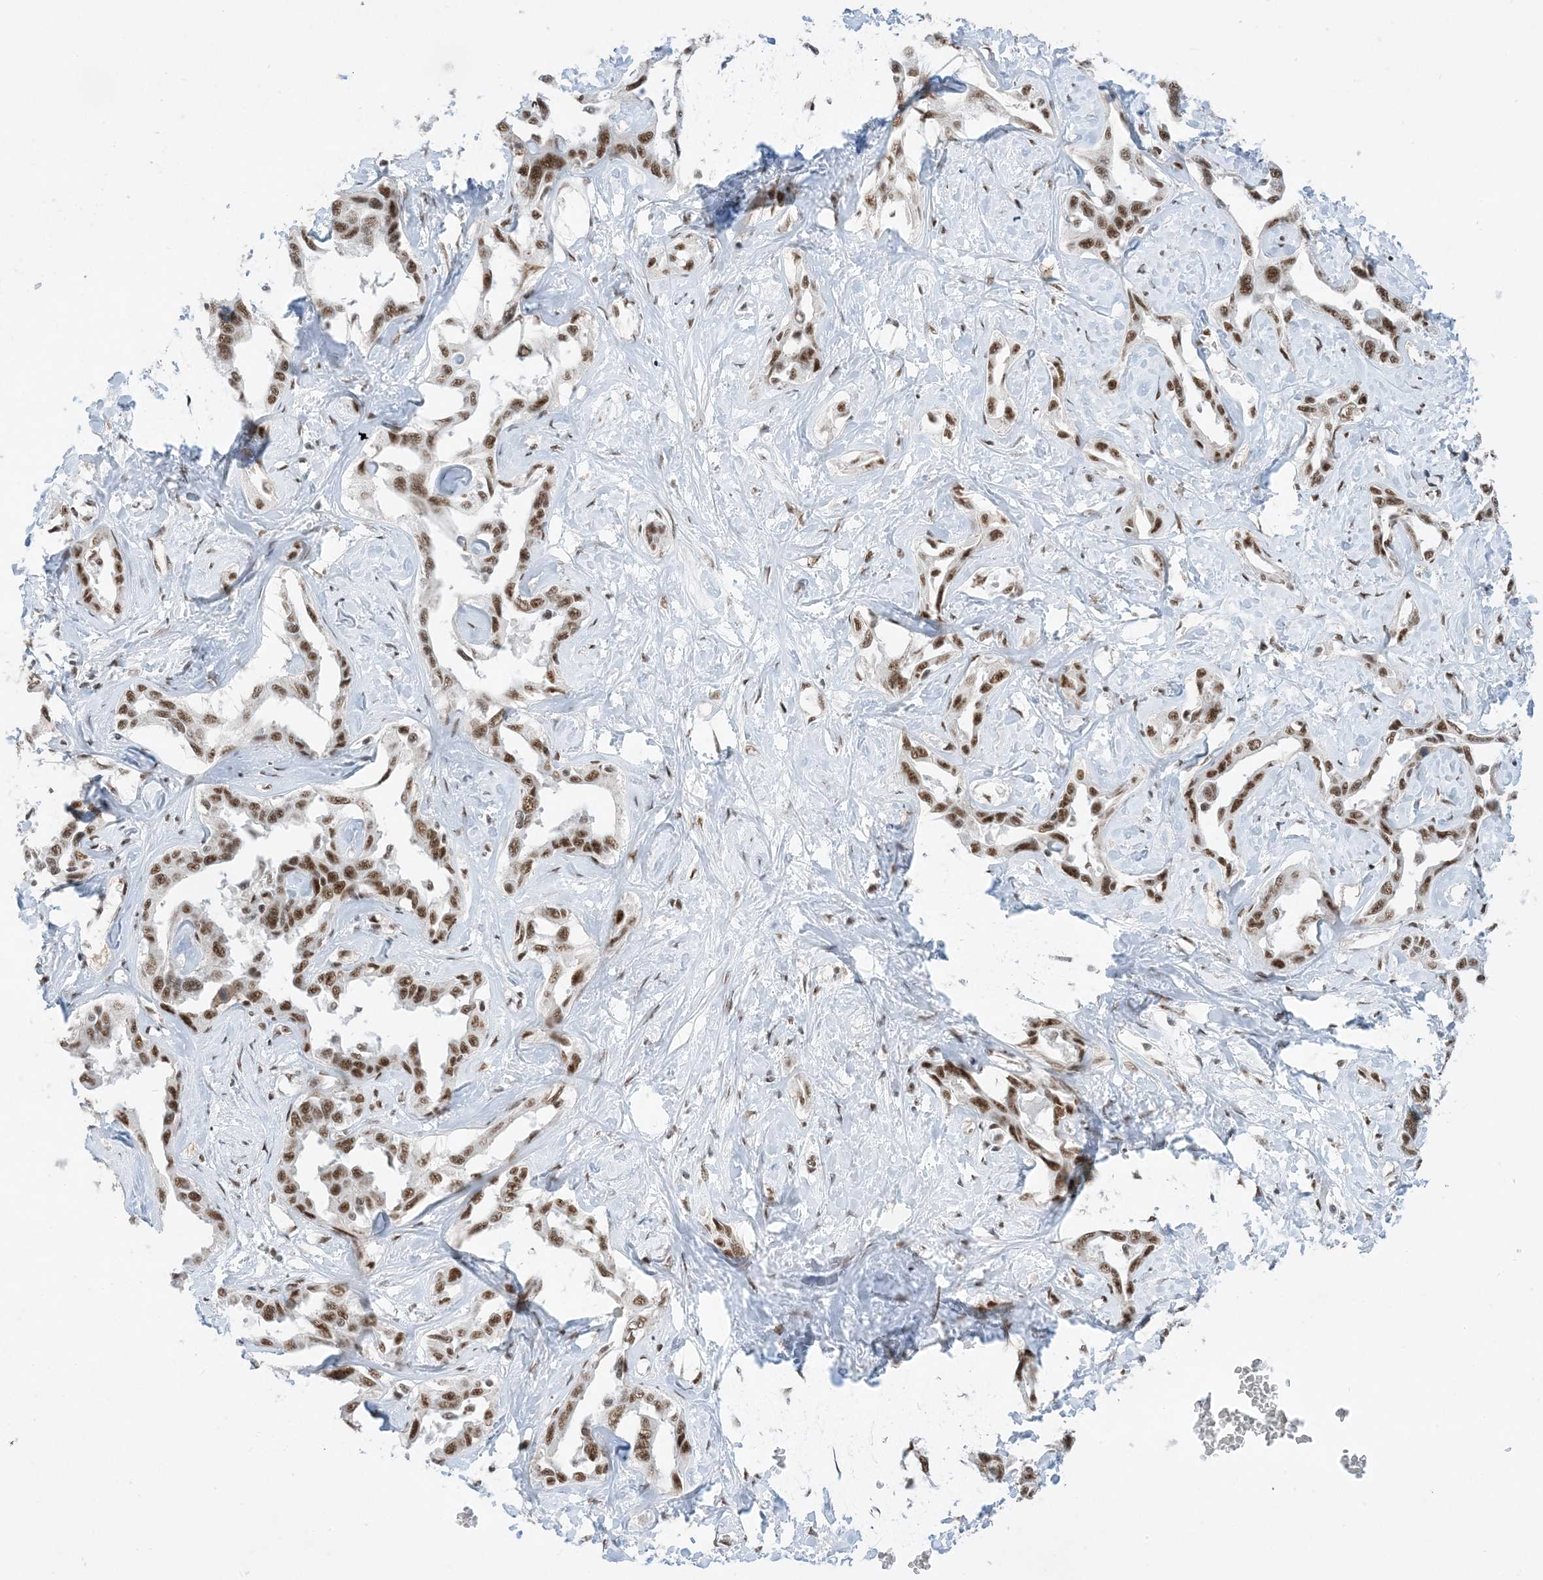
{"staining": {"intensity": "moderate", "quantity": ">75%", "location": "nuclear"}, "tissue": "liver cancer", "cell_type": "Tumor cells", "image_type": "cancer", "snomed": [{"axis": "morphology", "description": "Cholangiocarcinoma"}, {"axis": "topography", "description": "Liver"}], "caption": "This photomicrograph displays IHC staining of liver cancer (cholangiocarcinoma), with medium moderate nuclear expression in about >75% of tumor cells.", "gene": "SF3A3", "patient": {"sex": "male", "age": 59}}